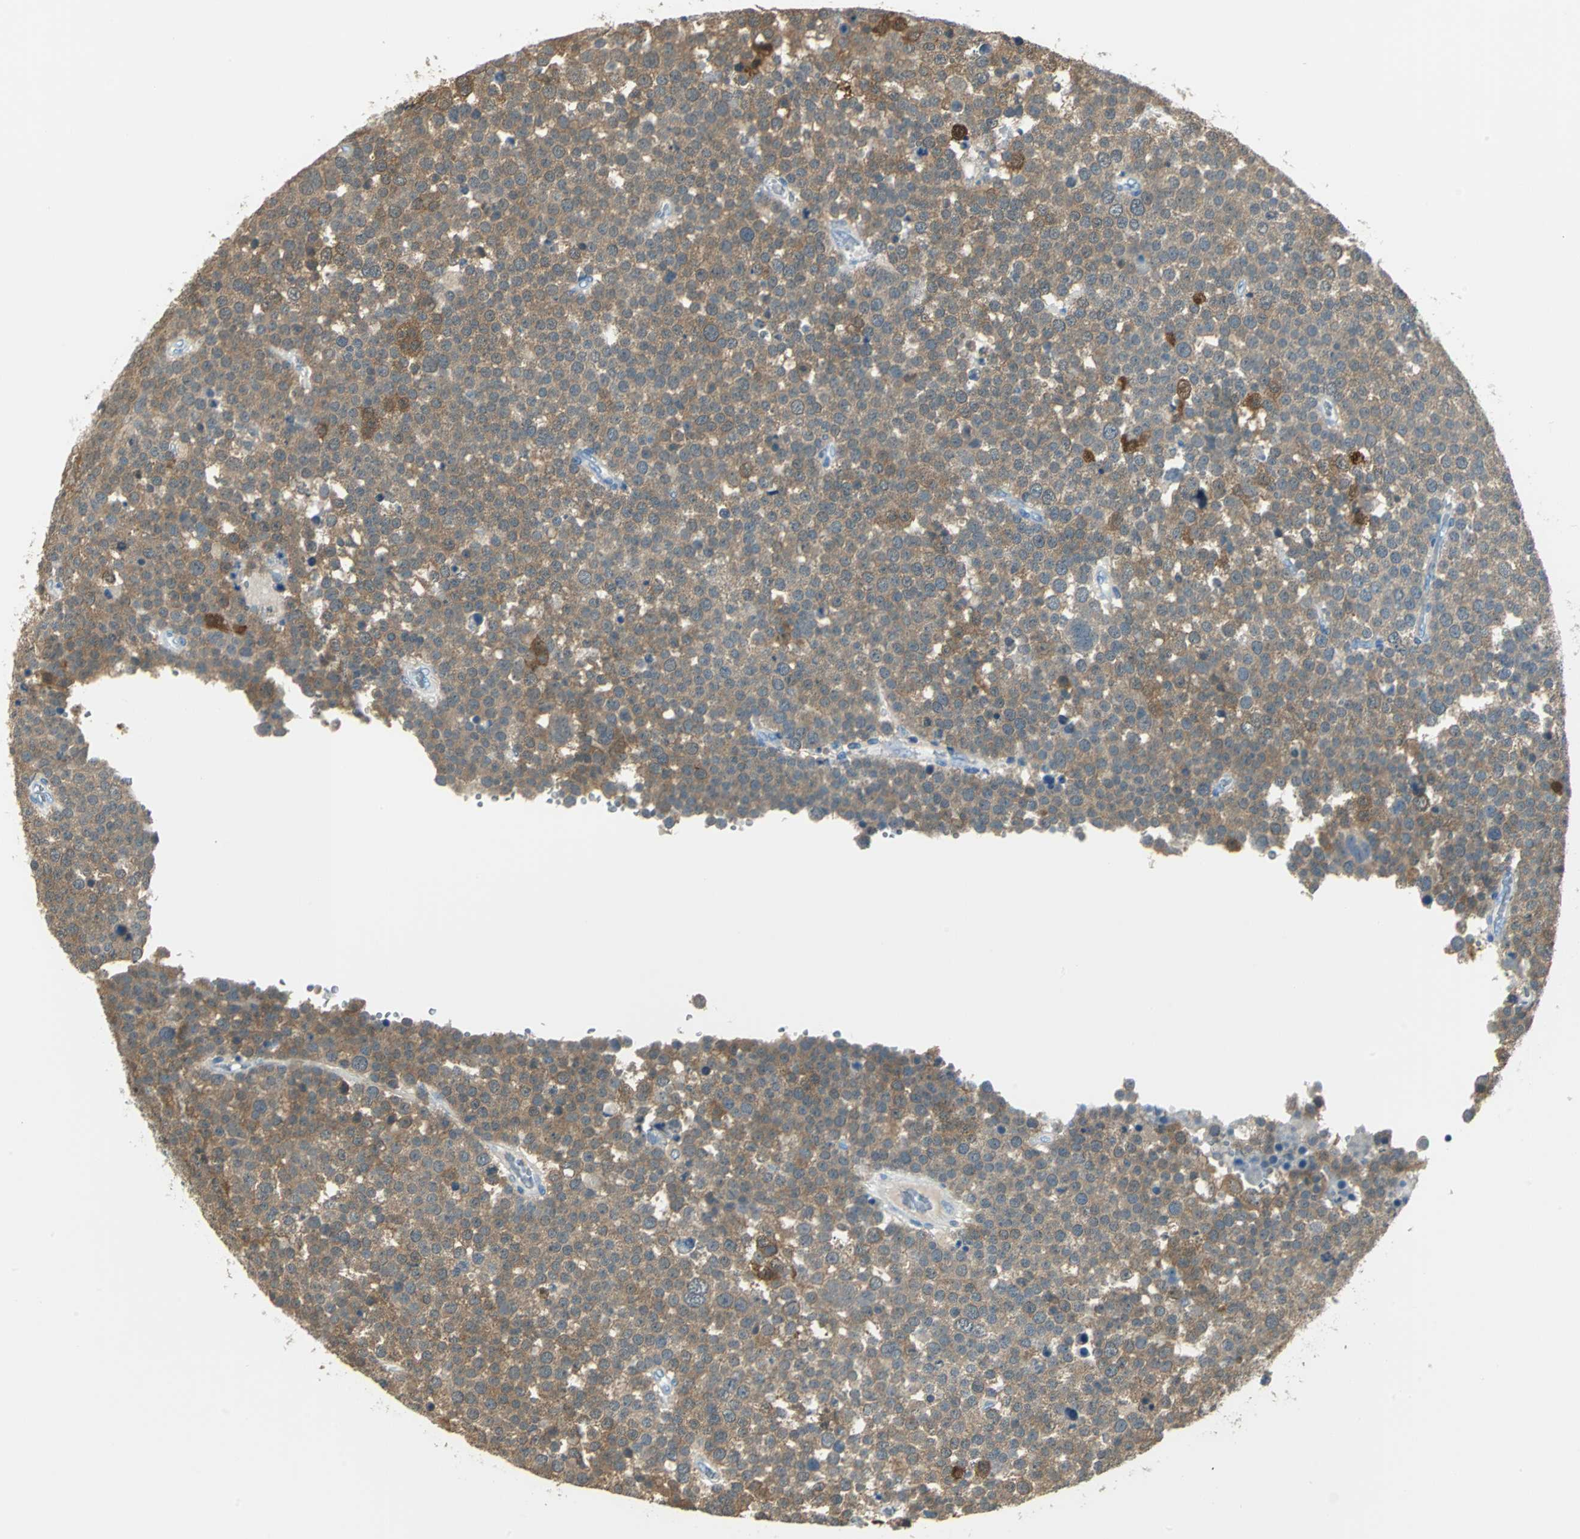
{"staining": {"intensity": "strong", "quantity": ">75%", "location": "cytoplasmic/membranous"}, "tissue": "testis cancer", "cell_type": "Tumor cells", "image_type": "cancer", "snomed": [{"axis": "morphology", "description": "Seminoma, NOS"}, {"axis": "topography", "description": "Testis"}], "caption": "Human testis cancer stained with a protein marker shows strong staining in tumor cells.", "gene": "UCHL1", "patient": {"sex": "male", "age": 71}}